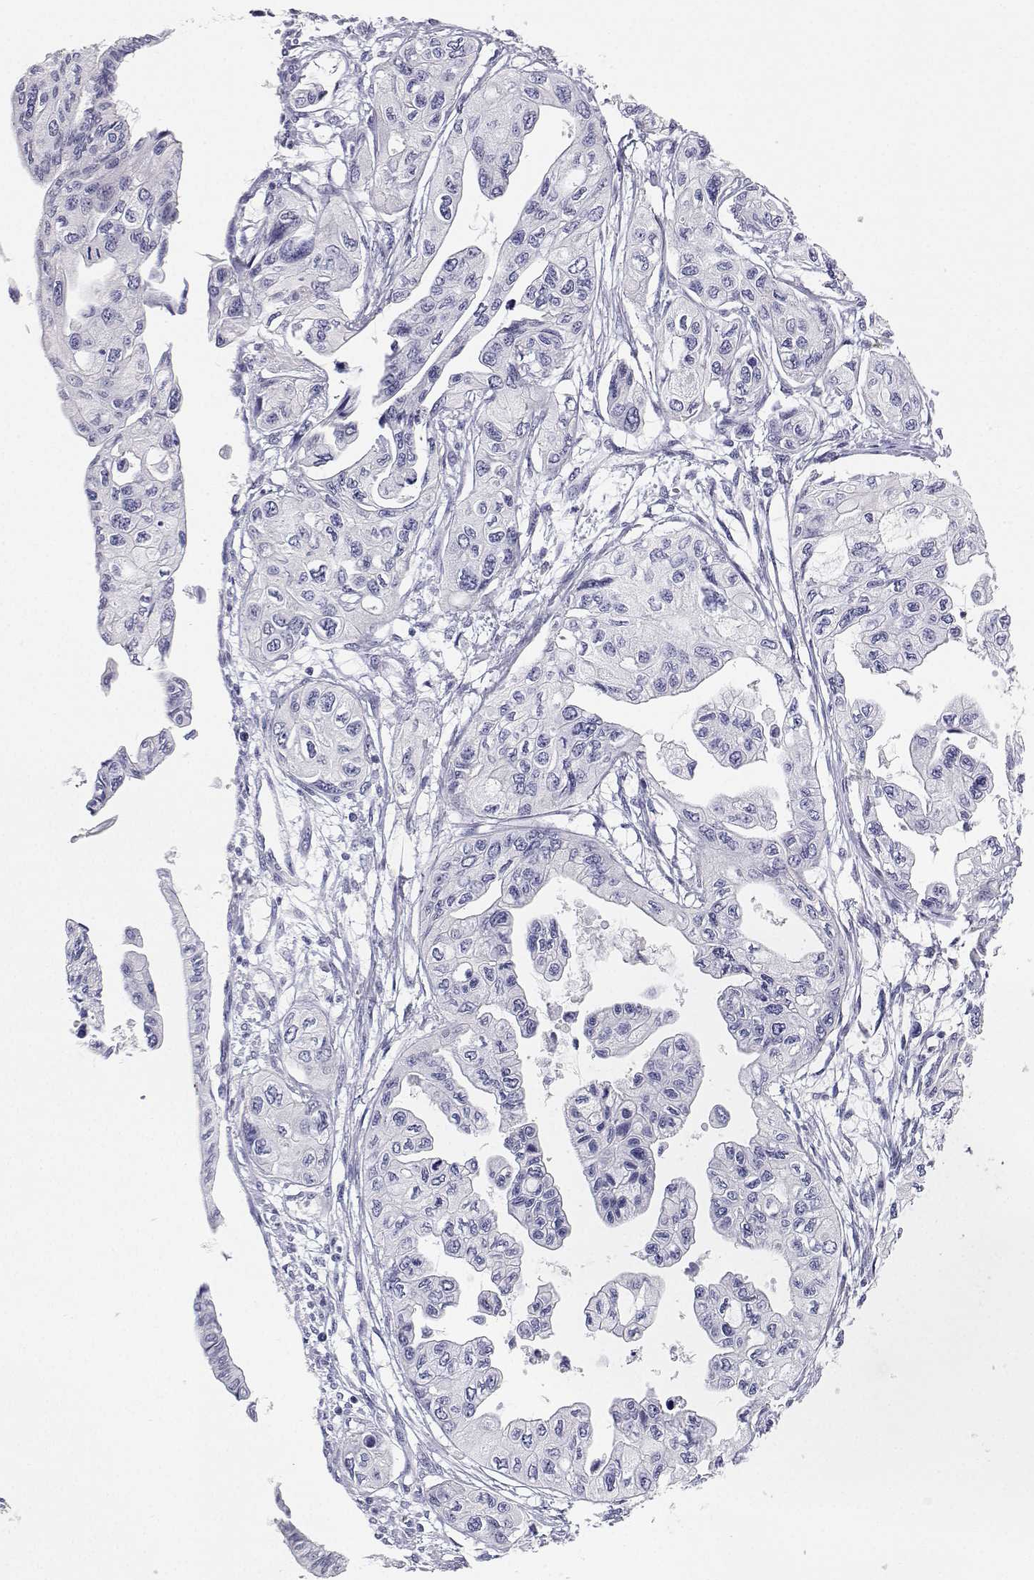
{"staining": {"intensity": "negative", "quantity": "none", "location": "none"}, "tissue": "pancreatic cancer", "cell_type": "Tumor cells", "image_type": "cancer", "snomed": [{"axis": "morphology", "description": "Adenocarcinoma, NOS"}, {"axis": "topography", "description": "Pancreas"}], "caption": "Histopathology image shows no protein positivity in tumor cells of adenocarcinoma (pancreatic) tissue.", "gene": "BHMT", "patient": {"sex": "female", "age": 76}}